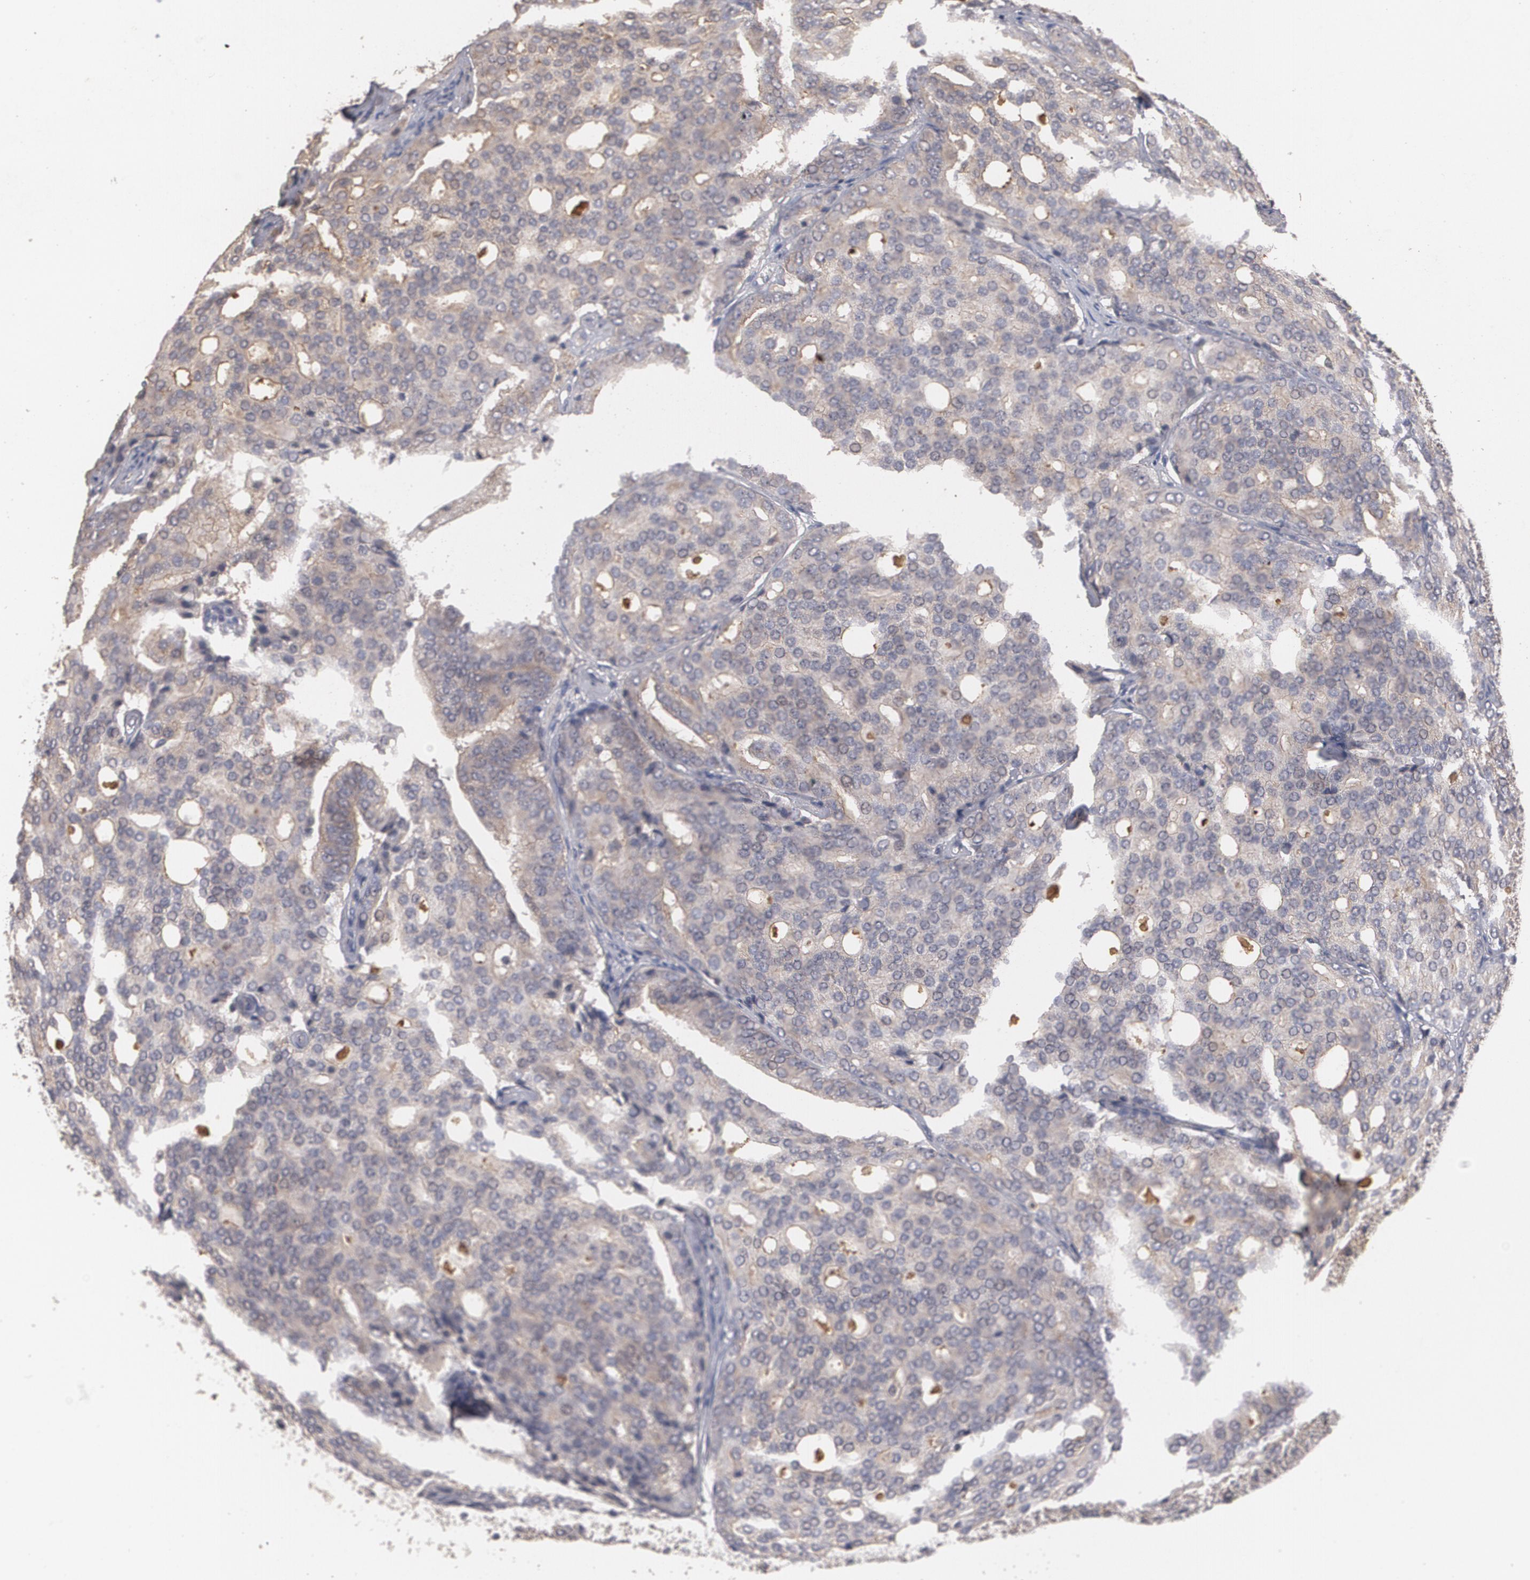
{"staining": {"intensity": "moderate", "quantity": ">75%", "location": "cytoplasmic/membranous"}, "tissue": "prostate cancer", "cell_type": "Tumor cells", "image_type": "cancer", "snomed": [{"axis": "morphology", "description": "Adenocarcinoma, High grade"}, {"axis": "topography", "description": "Prostate"}], "caption": "Tumor cells show medium levels of moderate cytoplasmic/membranous expression in approximately >75% of cells in prostate cancer (adenocarcinoma (high-grade)).", "gene": "ARF6", "patient": {"sex": "male", "age": 64}}